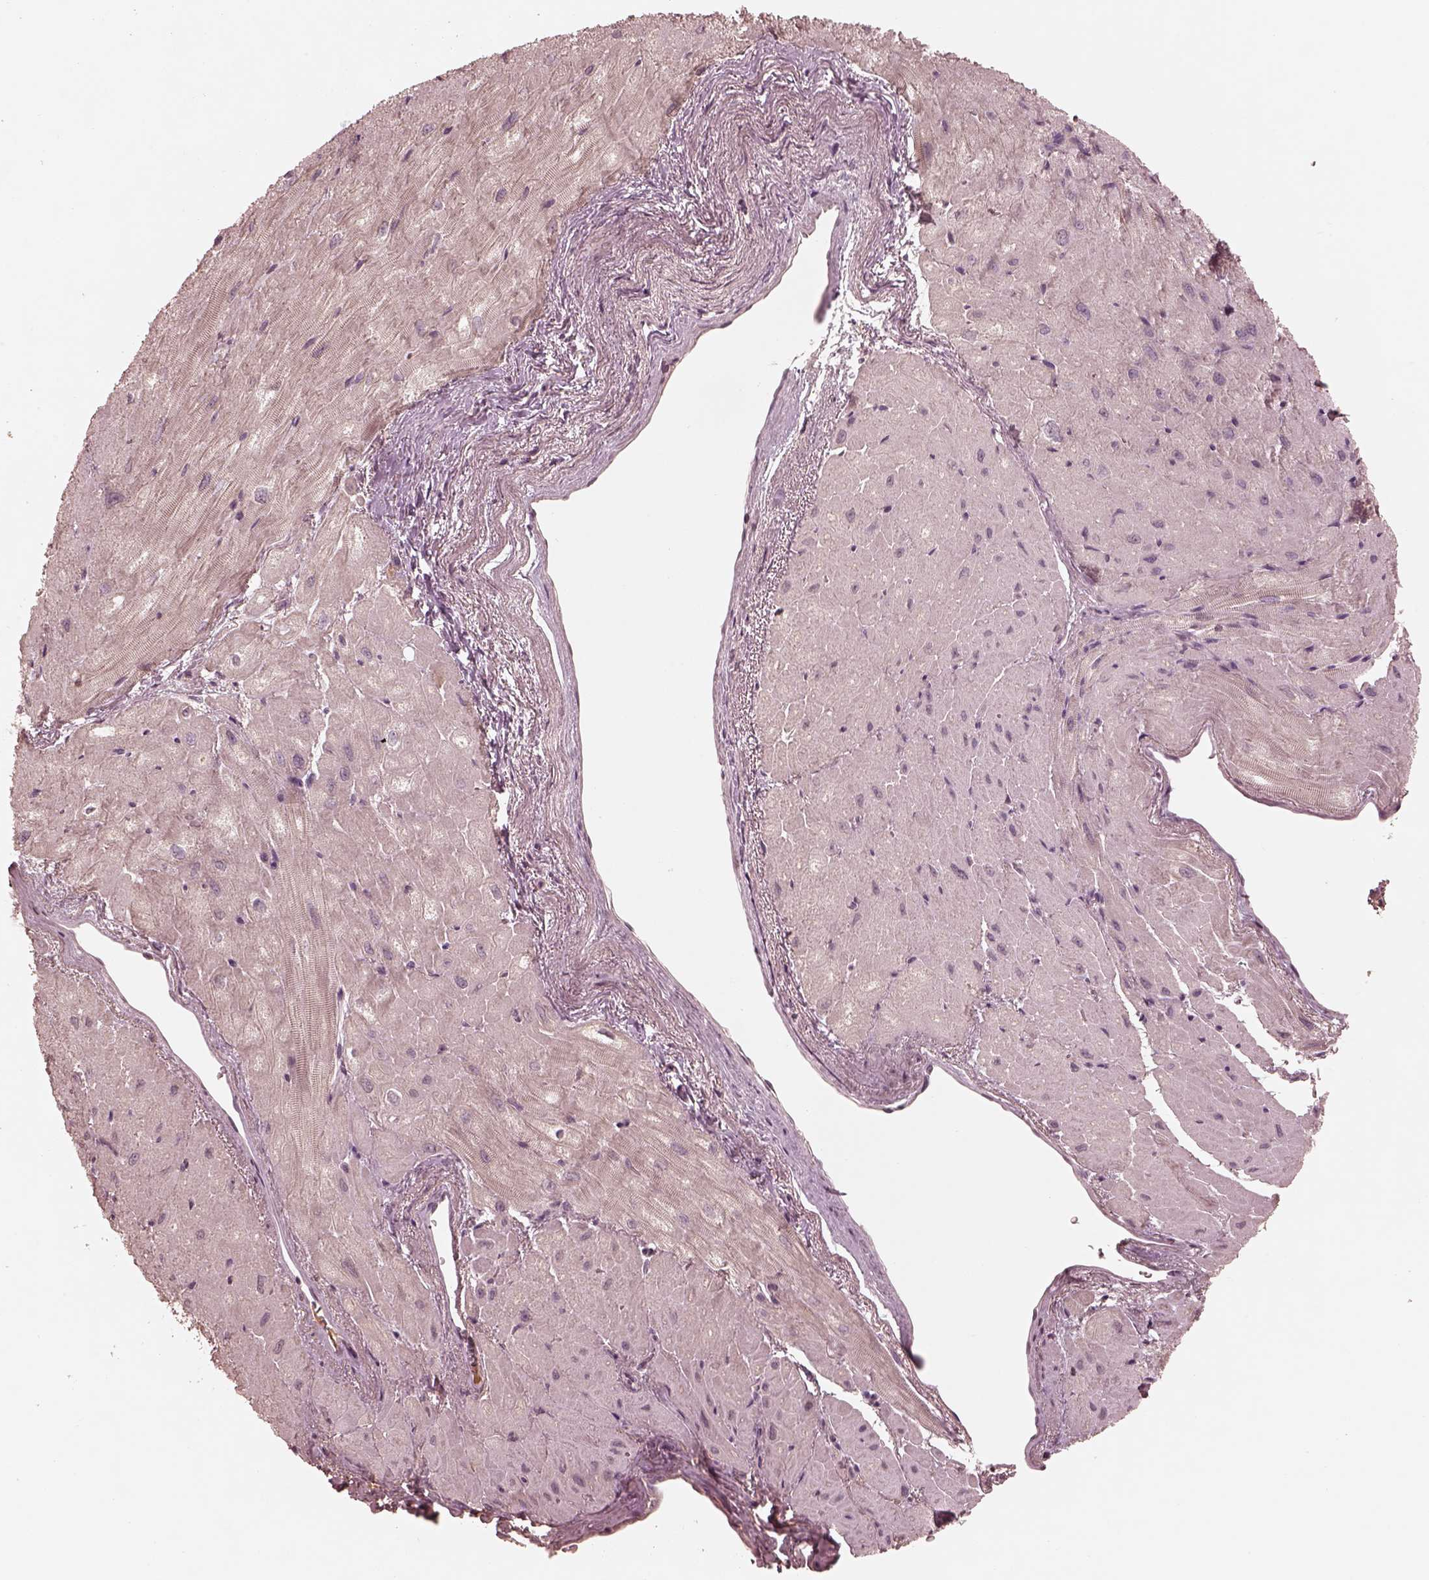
{"staining": {"intensity": "negative", "quantity": "none", "location": "none"}, "tissue": "heart muscle", "cell_type": "Cardiomyocytes", "image_type": "normal", "snomed": [{"axis": "morphology", "description": "Normal tissue, NOS"}, {"axis": "topography", "description": "Heart"}], "caption": "The micrograph displays no staining of cardiomyocytes in normal heart muscle. (Immunohistochemistry (ihc), brightfield microscopy, high magnification).", "gene": "TF", "patient": {"sex": "male", "age": 62}}